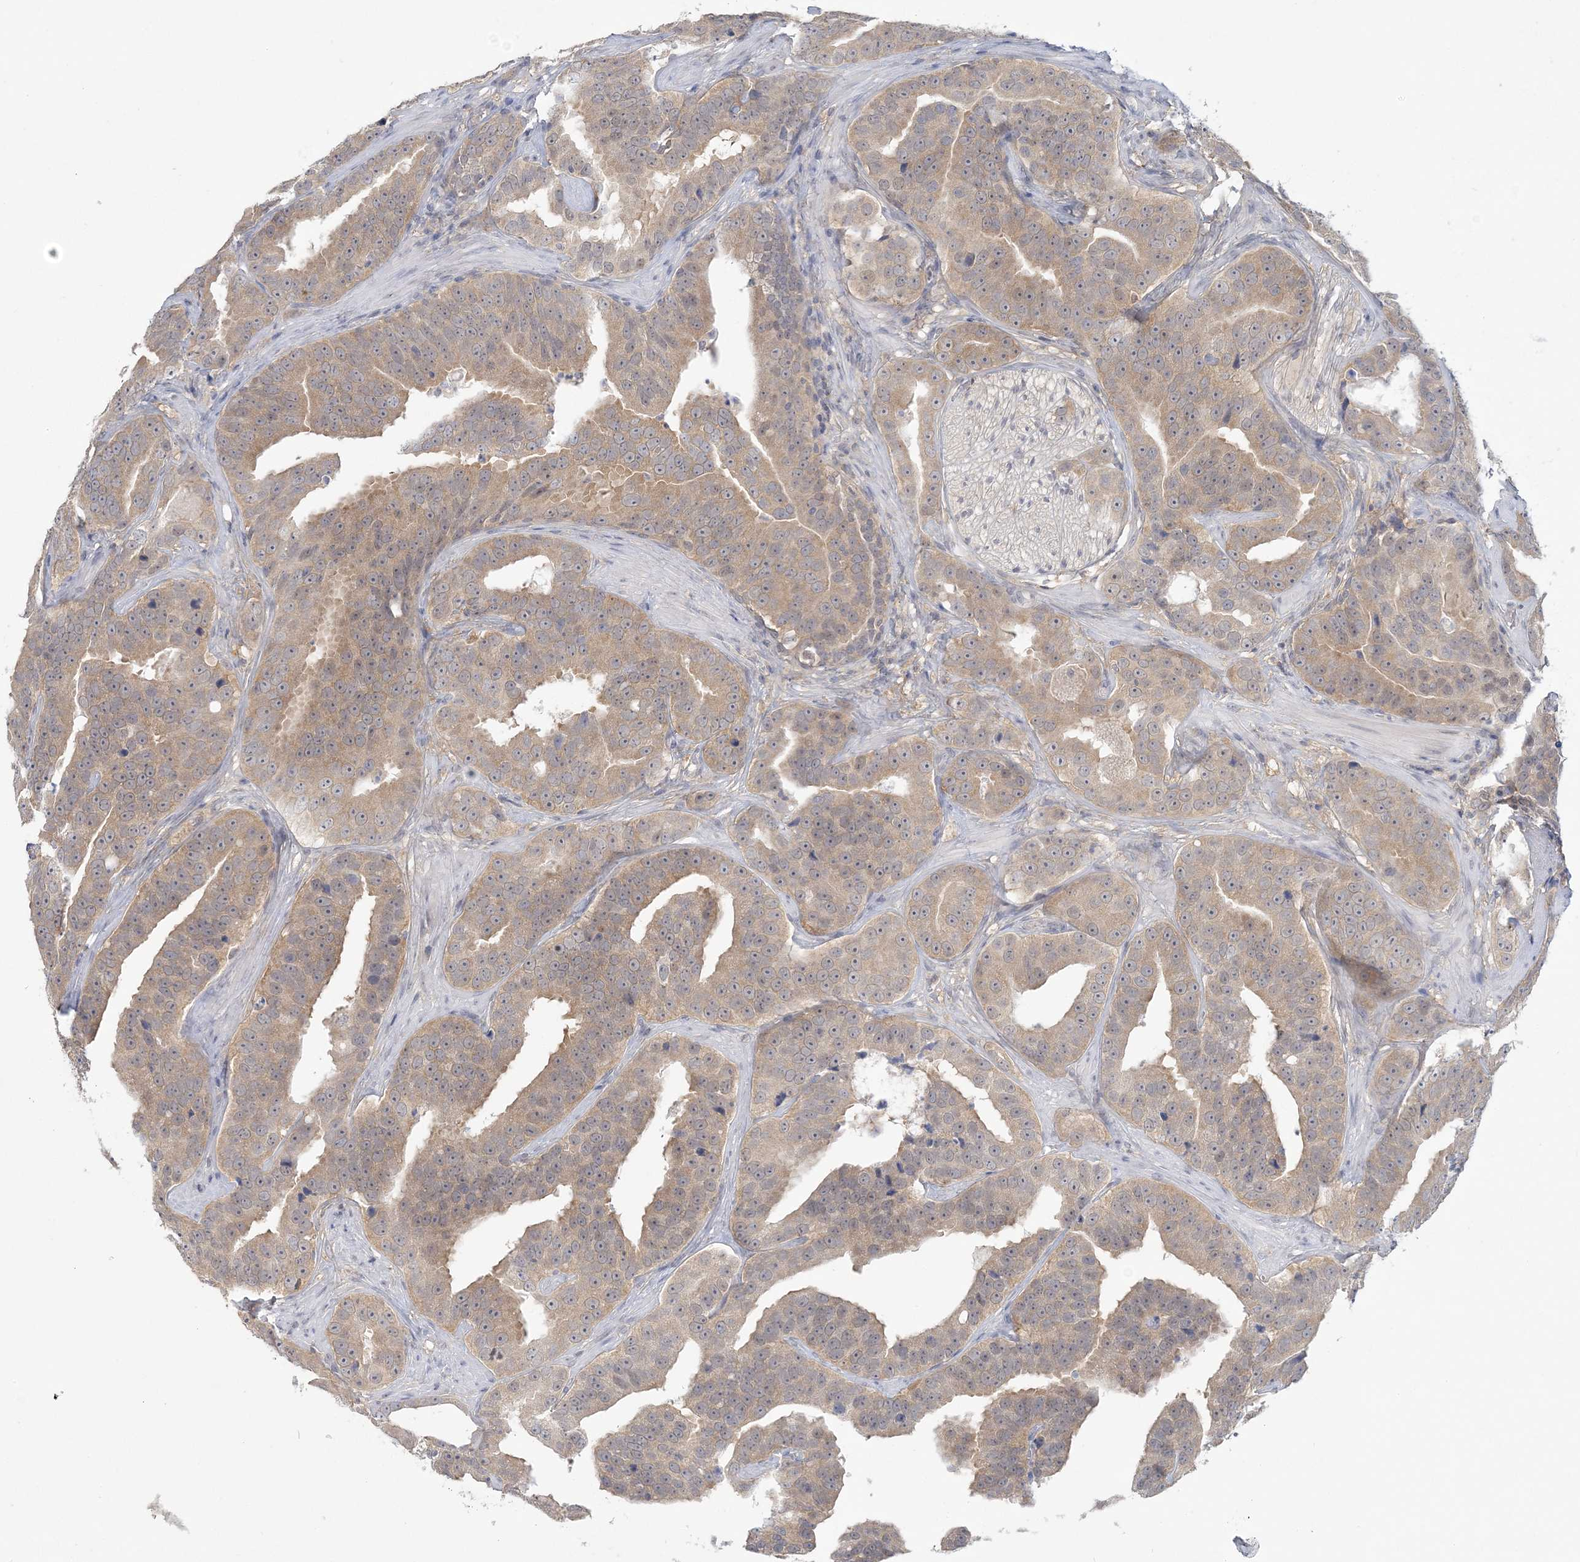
{"staining": {"intensity": "weak", "quantity": ">75%", "location": "cytoplasmic/membranous"}, "tissue": "prostate cancer", "cell_type": "Tumor cells", "image_type": "cancer", "snomed": [{"axis": "morphology", "description": "Adenocarcinoma, Low grade"}, {"axis": "topography", "description": "Prostate"}], "caption": "Prostate cancer (adenocarcinoma (low-grade)) was stained to show a protein in brown. There is low levels of weak cytoplasmic/membranous staining in approximately >75% of tumor cells. The protein of interest is stained brown, and the nuclei are stained in blue (DAB IHC with brightfield microscopy, high magnification).", "gene": "ANKS1A", "patient": {"sex": "male", "age": 59}}